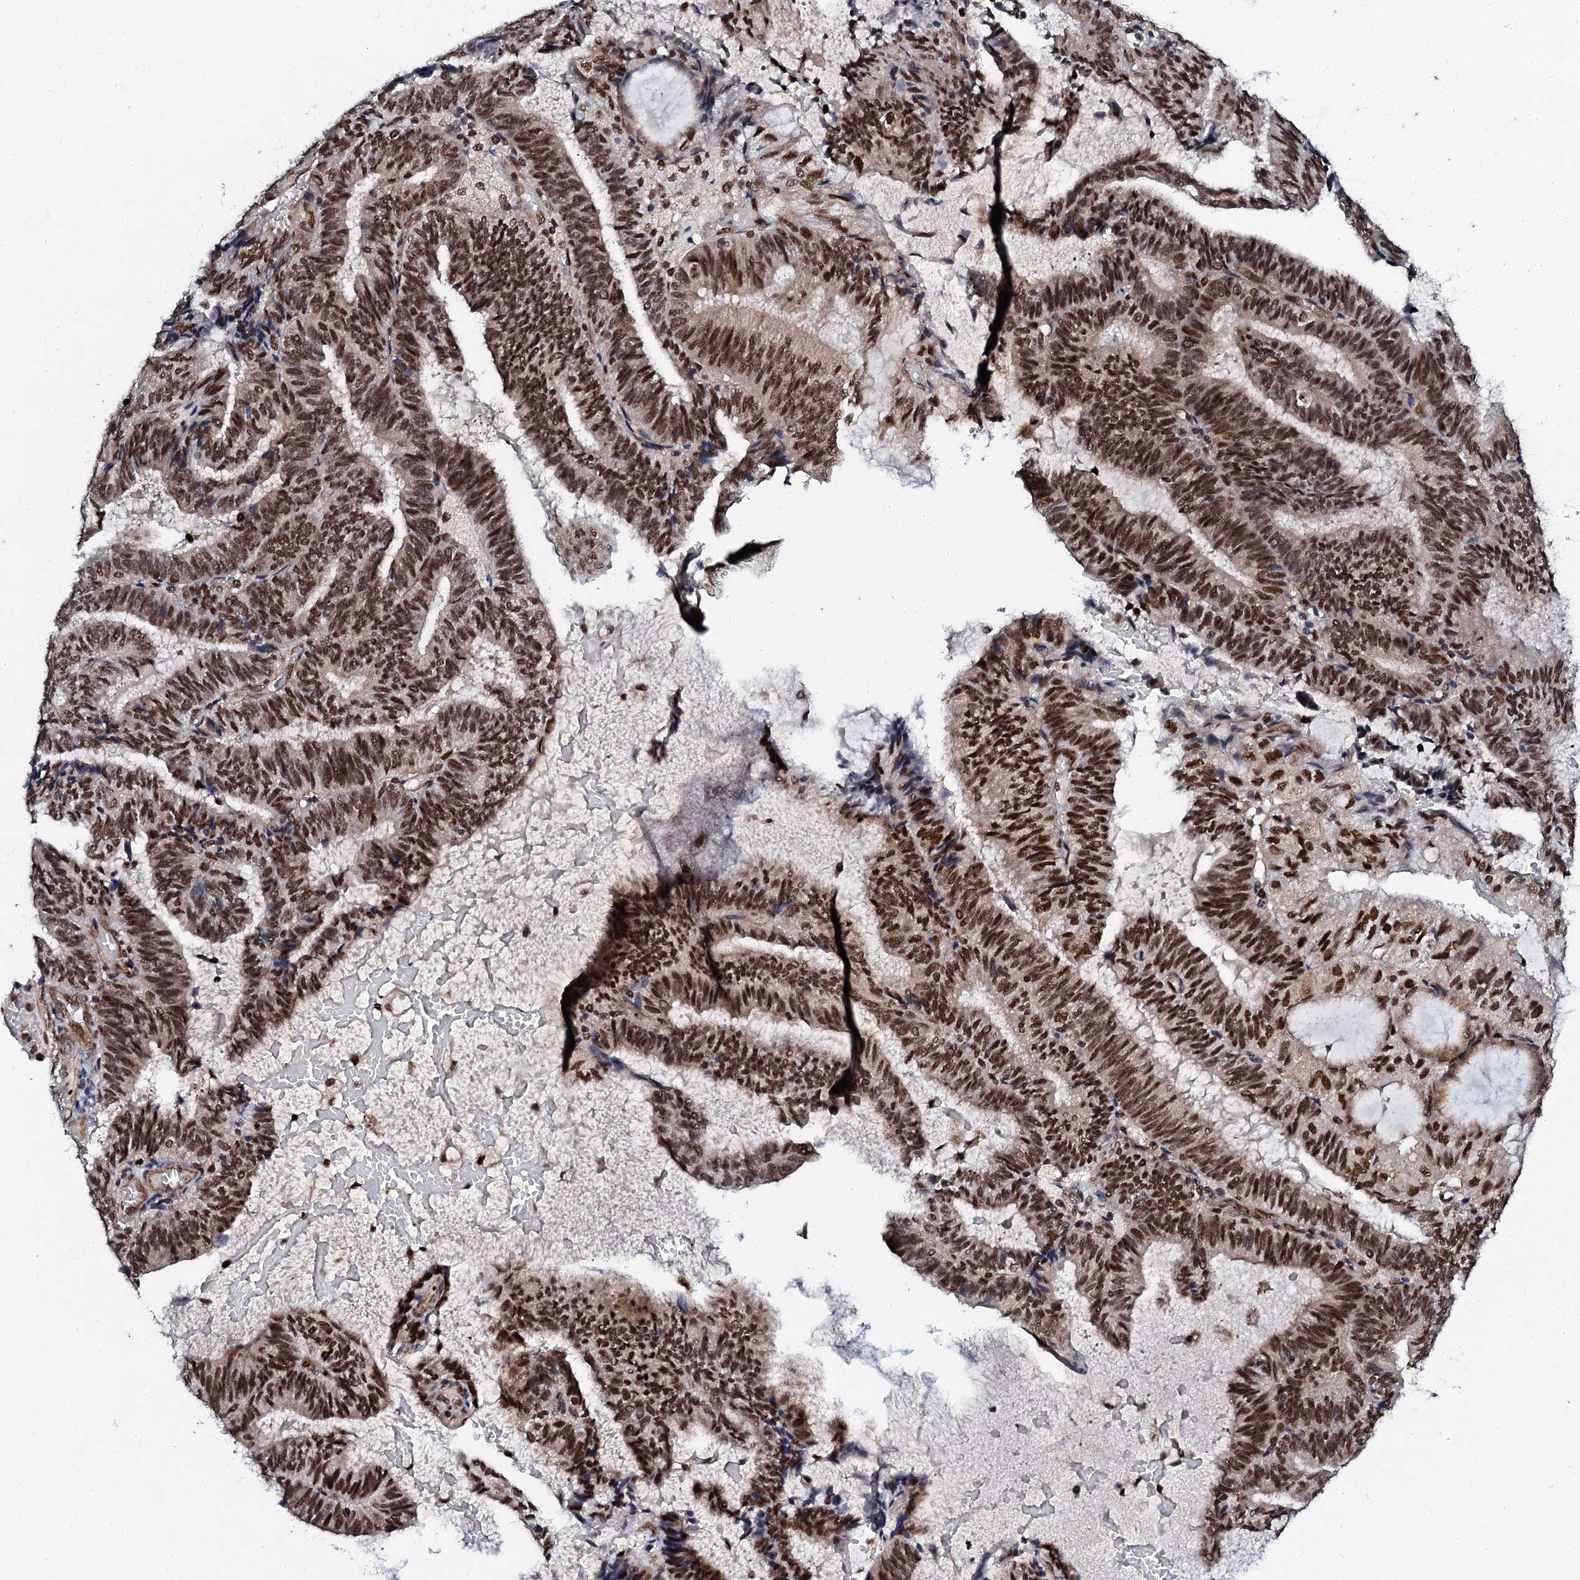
{"staining": {"intensity": "strong", "quantity": ">75%", "location": "nuclear"}, "tissue": "endometrial cancer", "cell_type": "Tumor cells", "image_type": "cancer", "snomed": [{"axis": "morphology", "description": "Adenocarcinoma, NOS"}, {"axis": "topography", "description": "Endometrium"}], "caption": "Brown immunohistochemical staining in endometrial adenocarcinoma reveals strong nuclear expression in approximately >75% of tumor cells.", "gene": "CSTF3", "patient": {"sex": "female", "age": 81}}